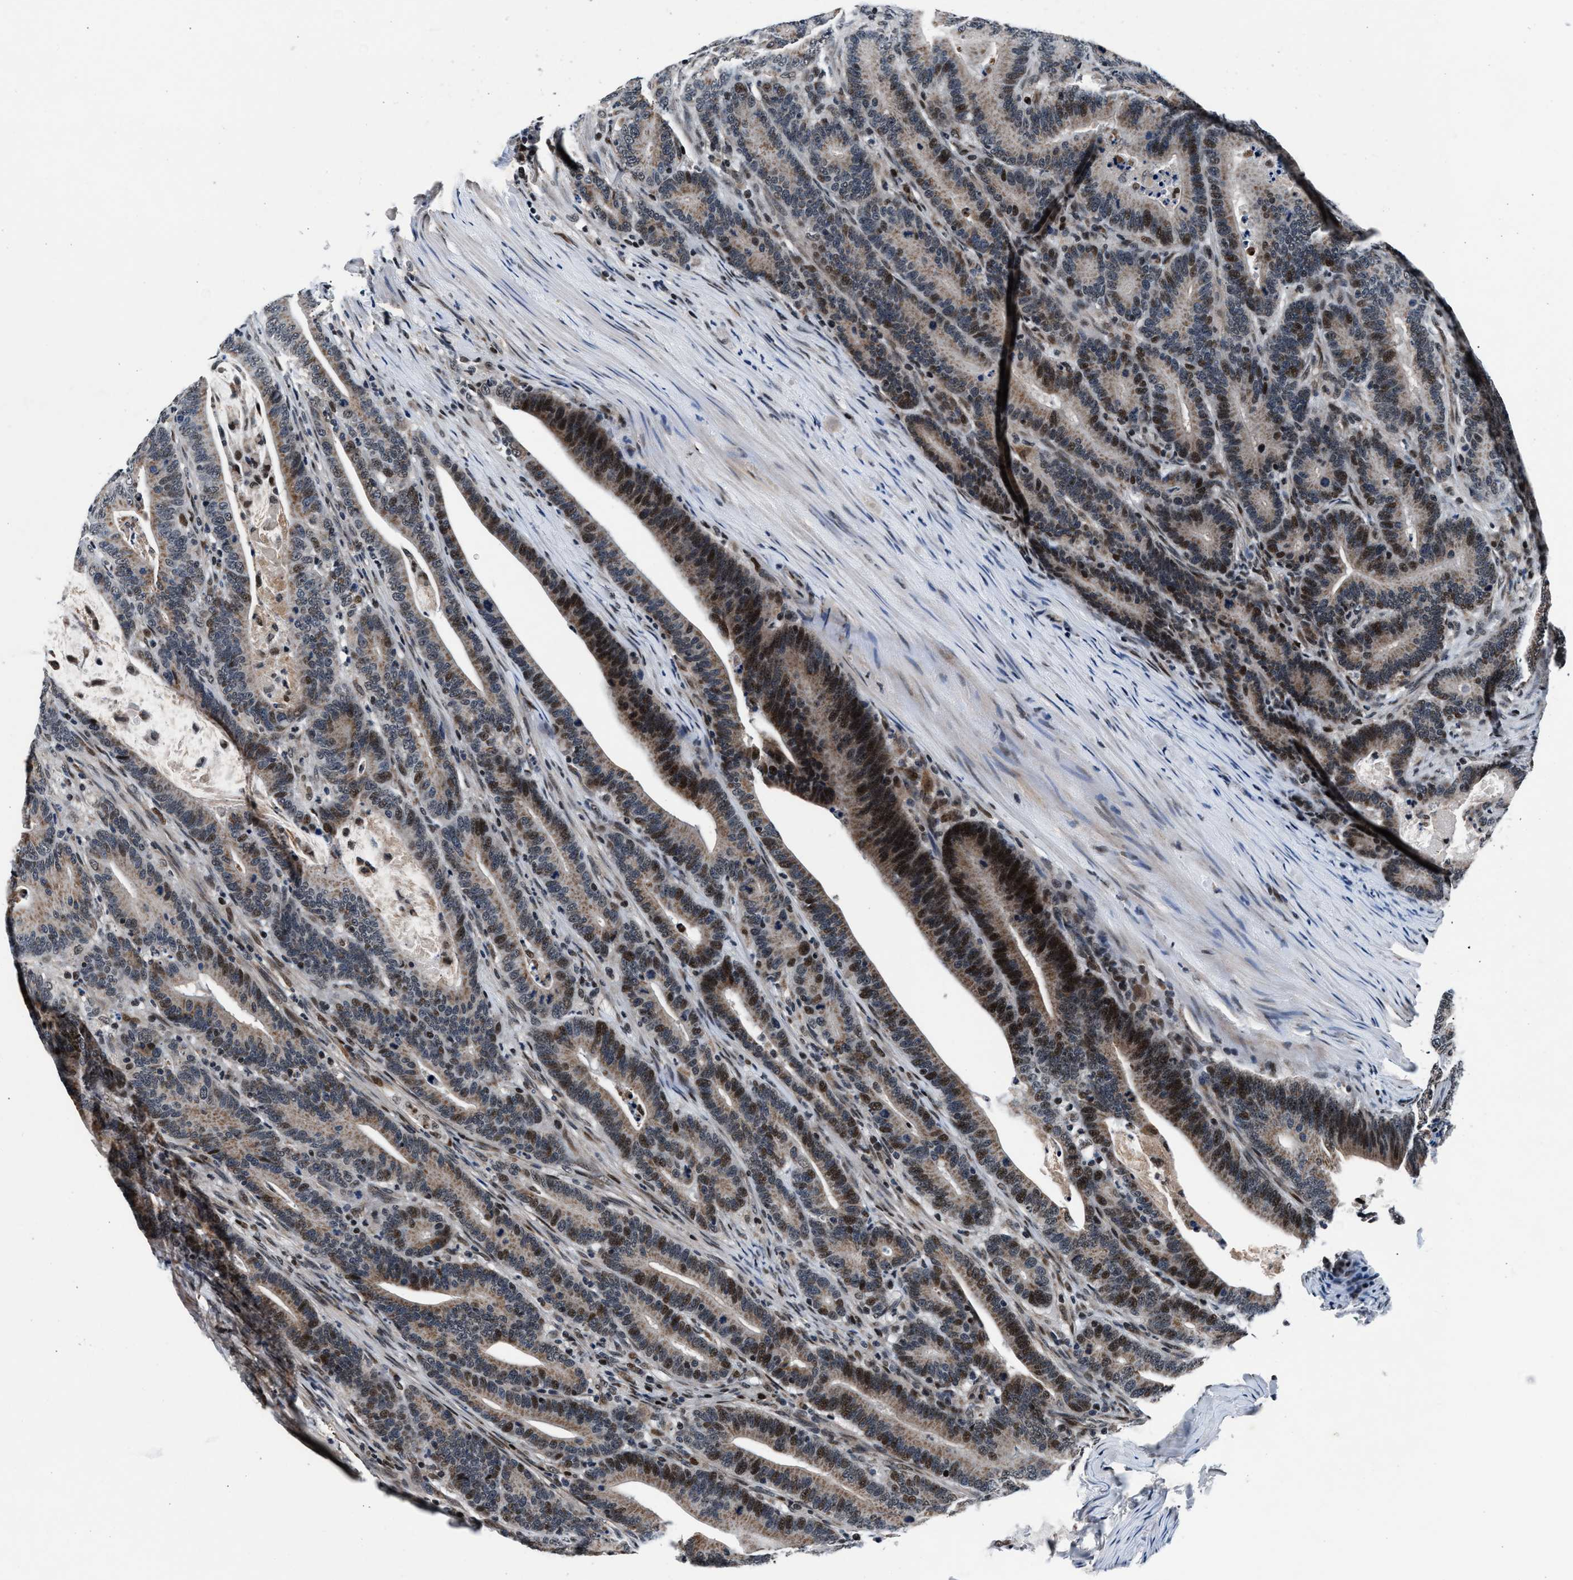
{"staining": {"intensity": "strong", "quantity": "<25%", "location": "nuclear"}, "tissue": "colorectal cancer", "cell_type": "Tumor cells", "image_type": "cancer", "snomed": [{"axis": "morphology", "description": "Adenocarcinoma, NOS"}, {"axis": "topography", "description": "Colon"}], "caption": "A high-resolution image shows IHC staining of colorectal cancer, which exhibits strong nuclear staining in about <25% of tumor cells. The protein is shown in brown color, while the nuclei are stained blue.", "gene": "PRRC2B", "patient": {"sex": "female", "age": 66}}